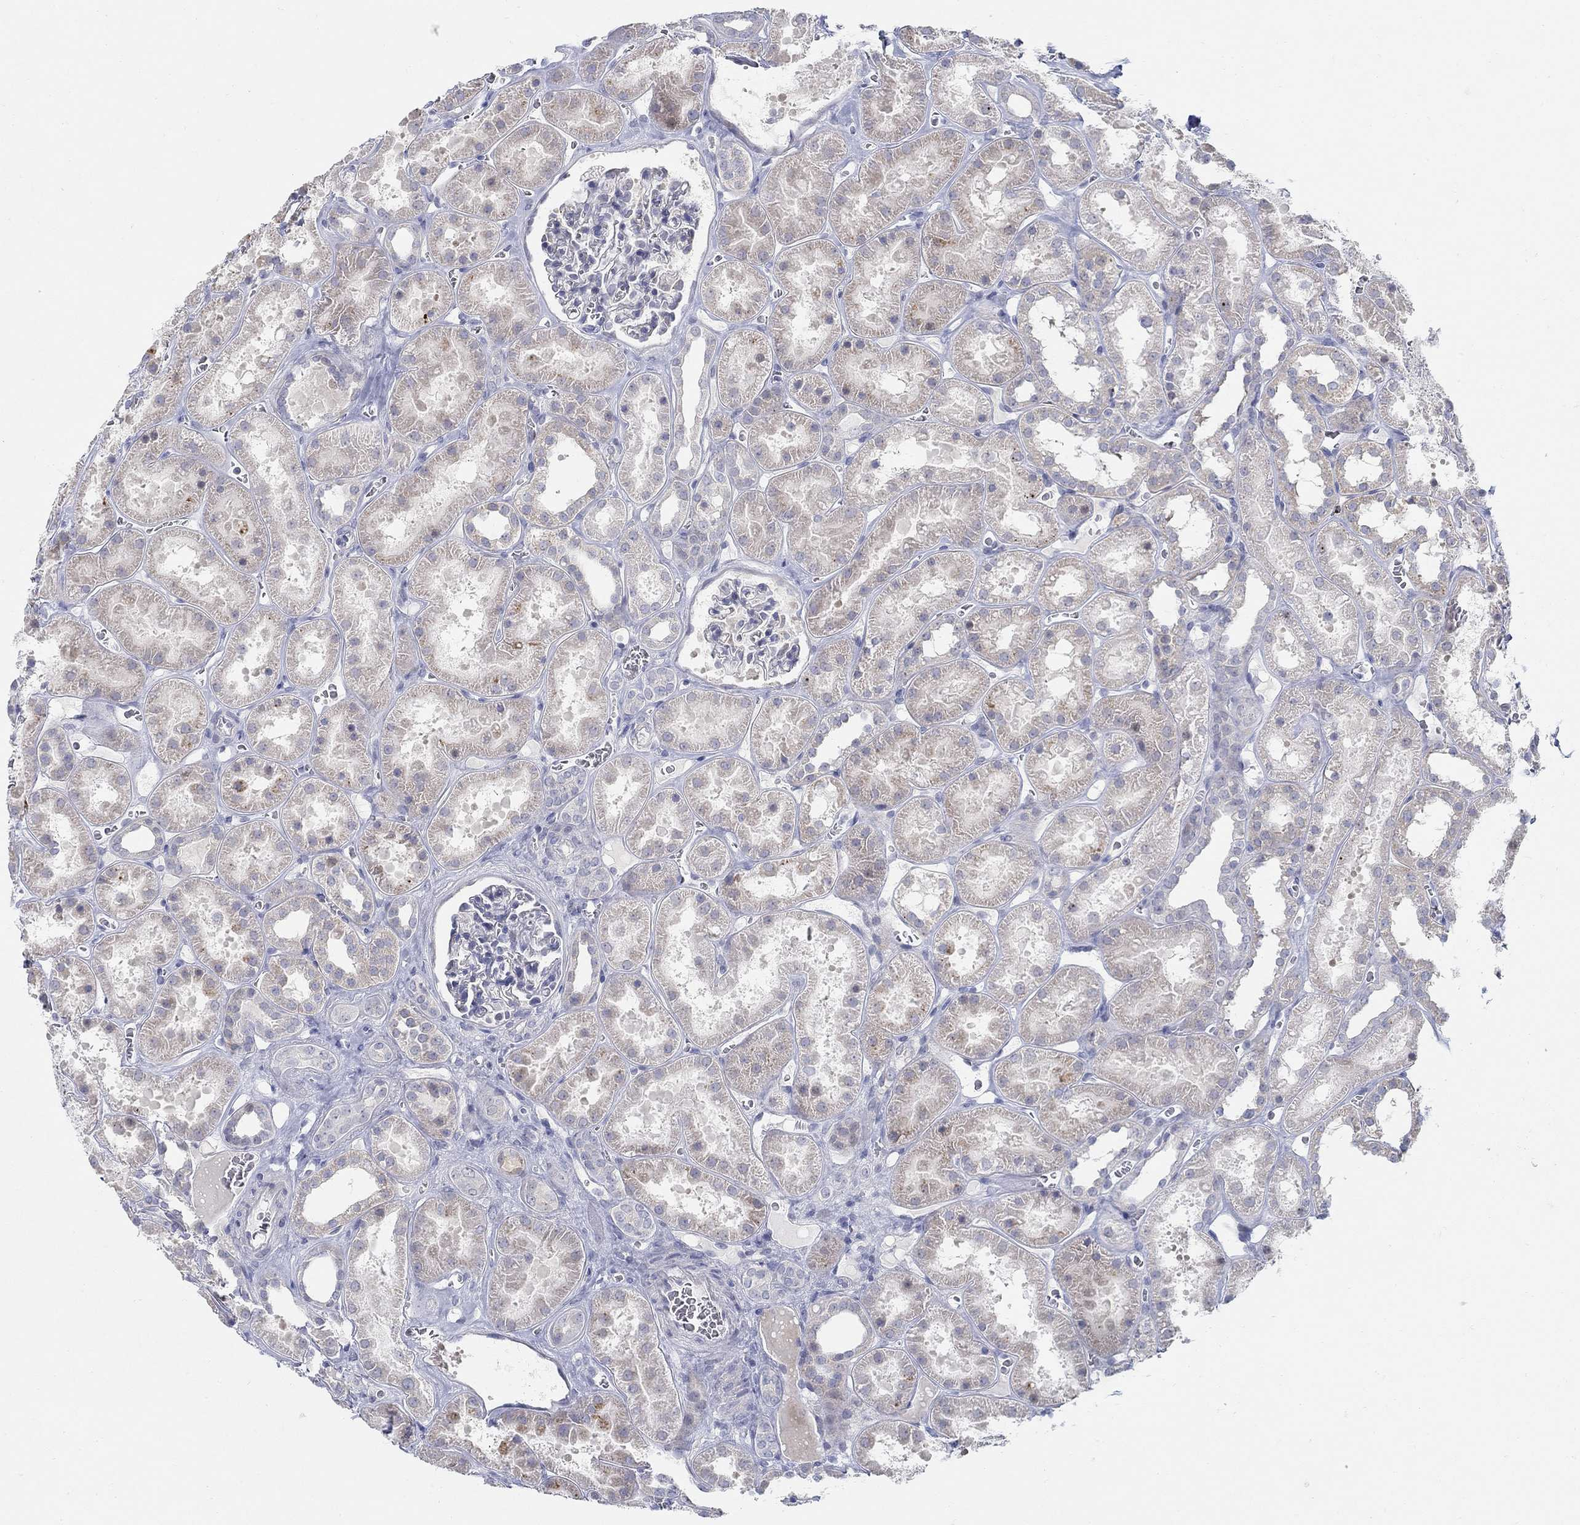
{"staining": {"intensity": "negative", "quantity": "none", "location": "none"}, "tissue": "kidney", "cell_type": "Cells in glomeruli", "image_type": "normal", "snomed": [{"axis": "morphology", "description": "Normal tissue, NOS"}, {"axis": "topography", "description": "Kidney"}], "caption": "High power microscopy photomicrograph of an immunohistochemistry (IHC) photomicrograph of benign kidney, revealing no significant positivity in cells in glomeruli. (DAB (3,3'-diaminobenzidine) immunohistochemistry (IHC) visualized using brightfield microscopy, high magnification).", "gene": "ANO7", "patient": {"sex": "female", "age": 41}}